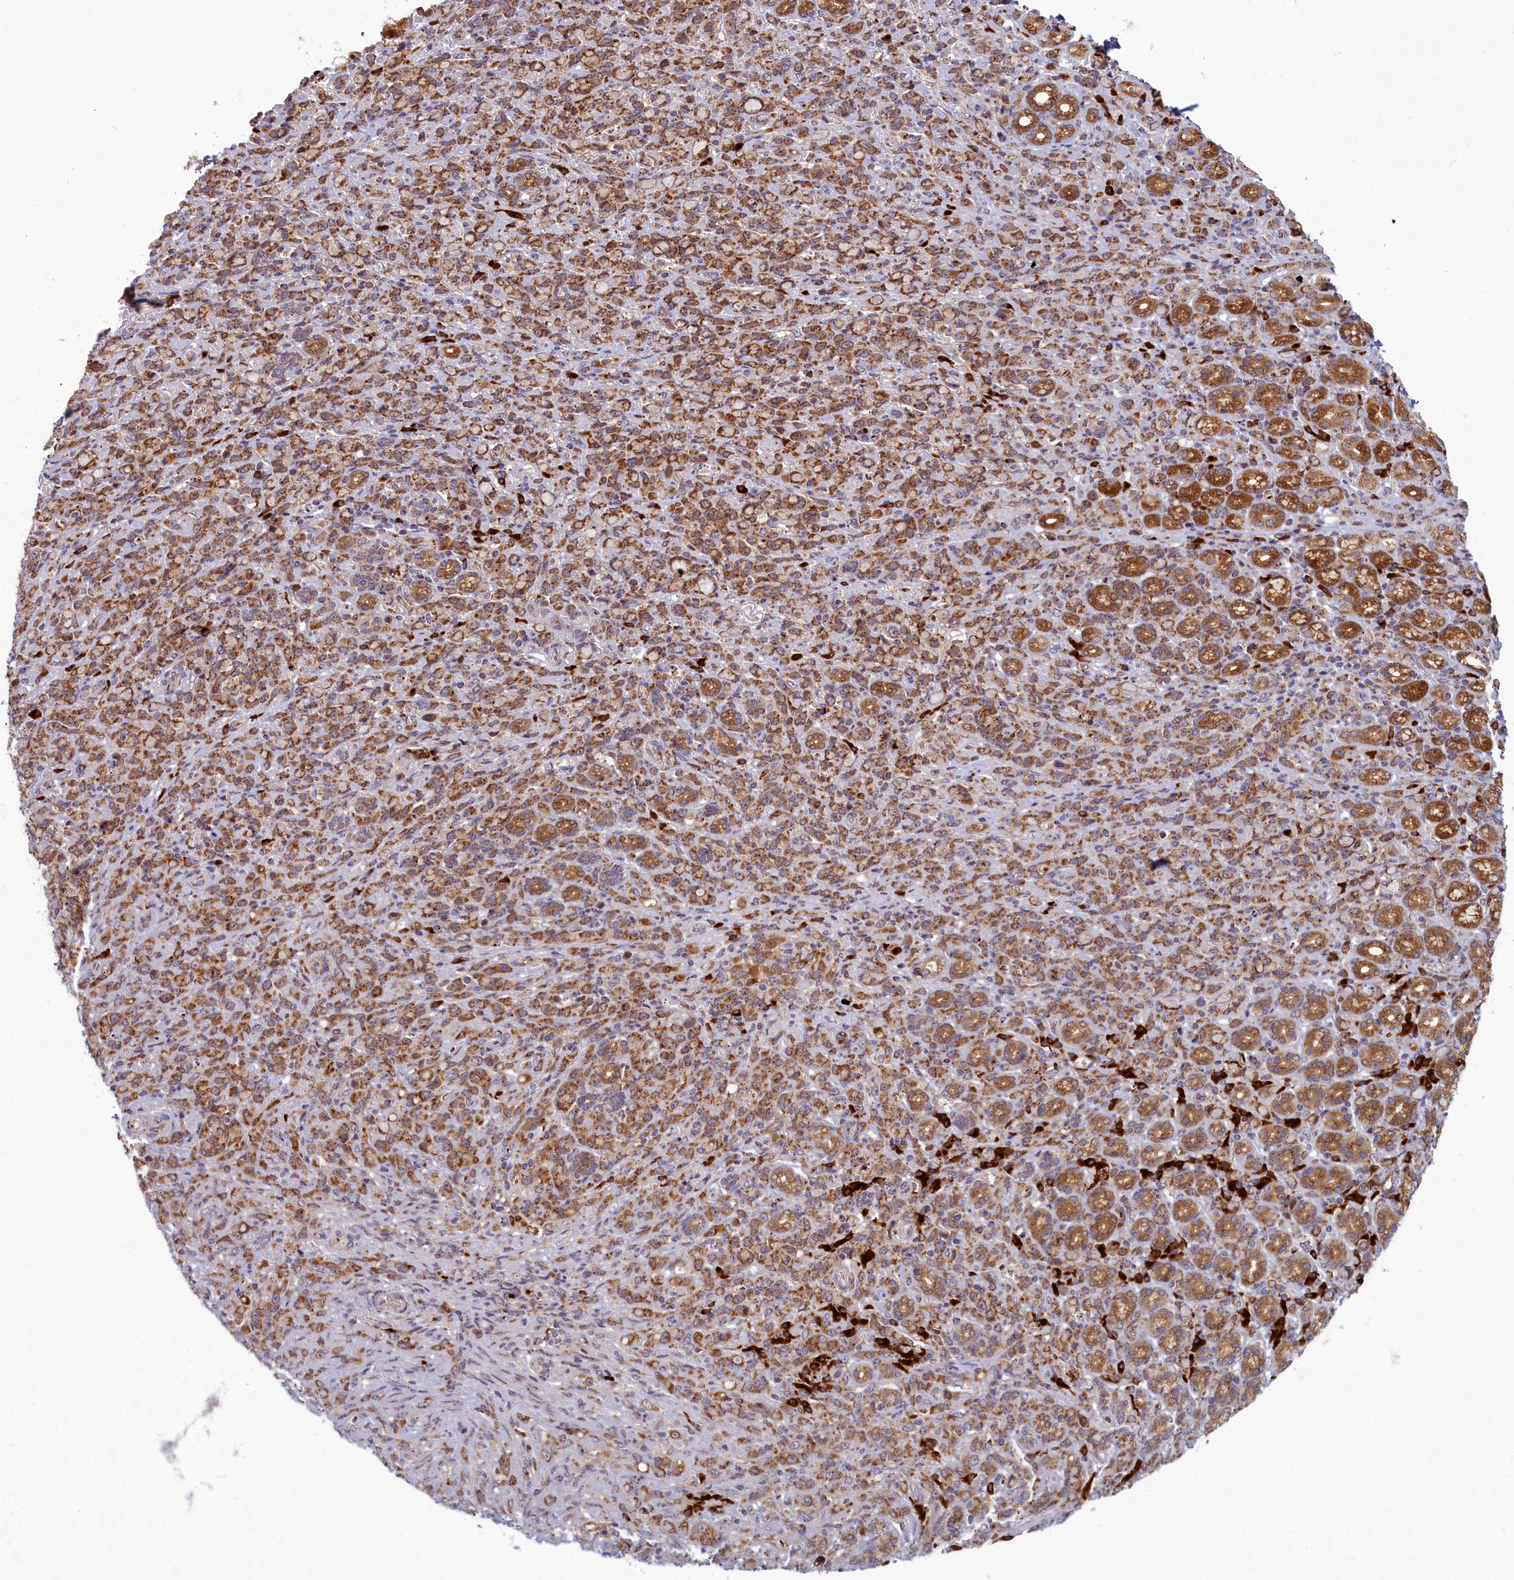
{"staining": {"intensity": "moderate", "quantity": ">75%", "location": "cytoplasmic/membranous"}, "tissue": "stomach cancer", "cell_type": "Tumor cells", "image_type": "cancer", "snomed": [{"axis": "morphology", "description": "Adenocarcinoma, NOS"}, {"axis": "topography", "description": "Stomach"}], "caption": "Immunohistochemical staining of human stomach cancer shows moderate cytoplasmic/membranous protein staining in approximately >75% of tumor cells.", "gene": "BLVRB", "patient": {"sex": "female", "age": 79}}